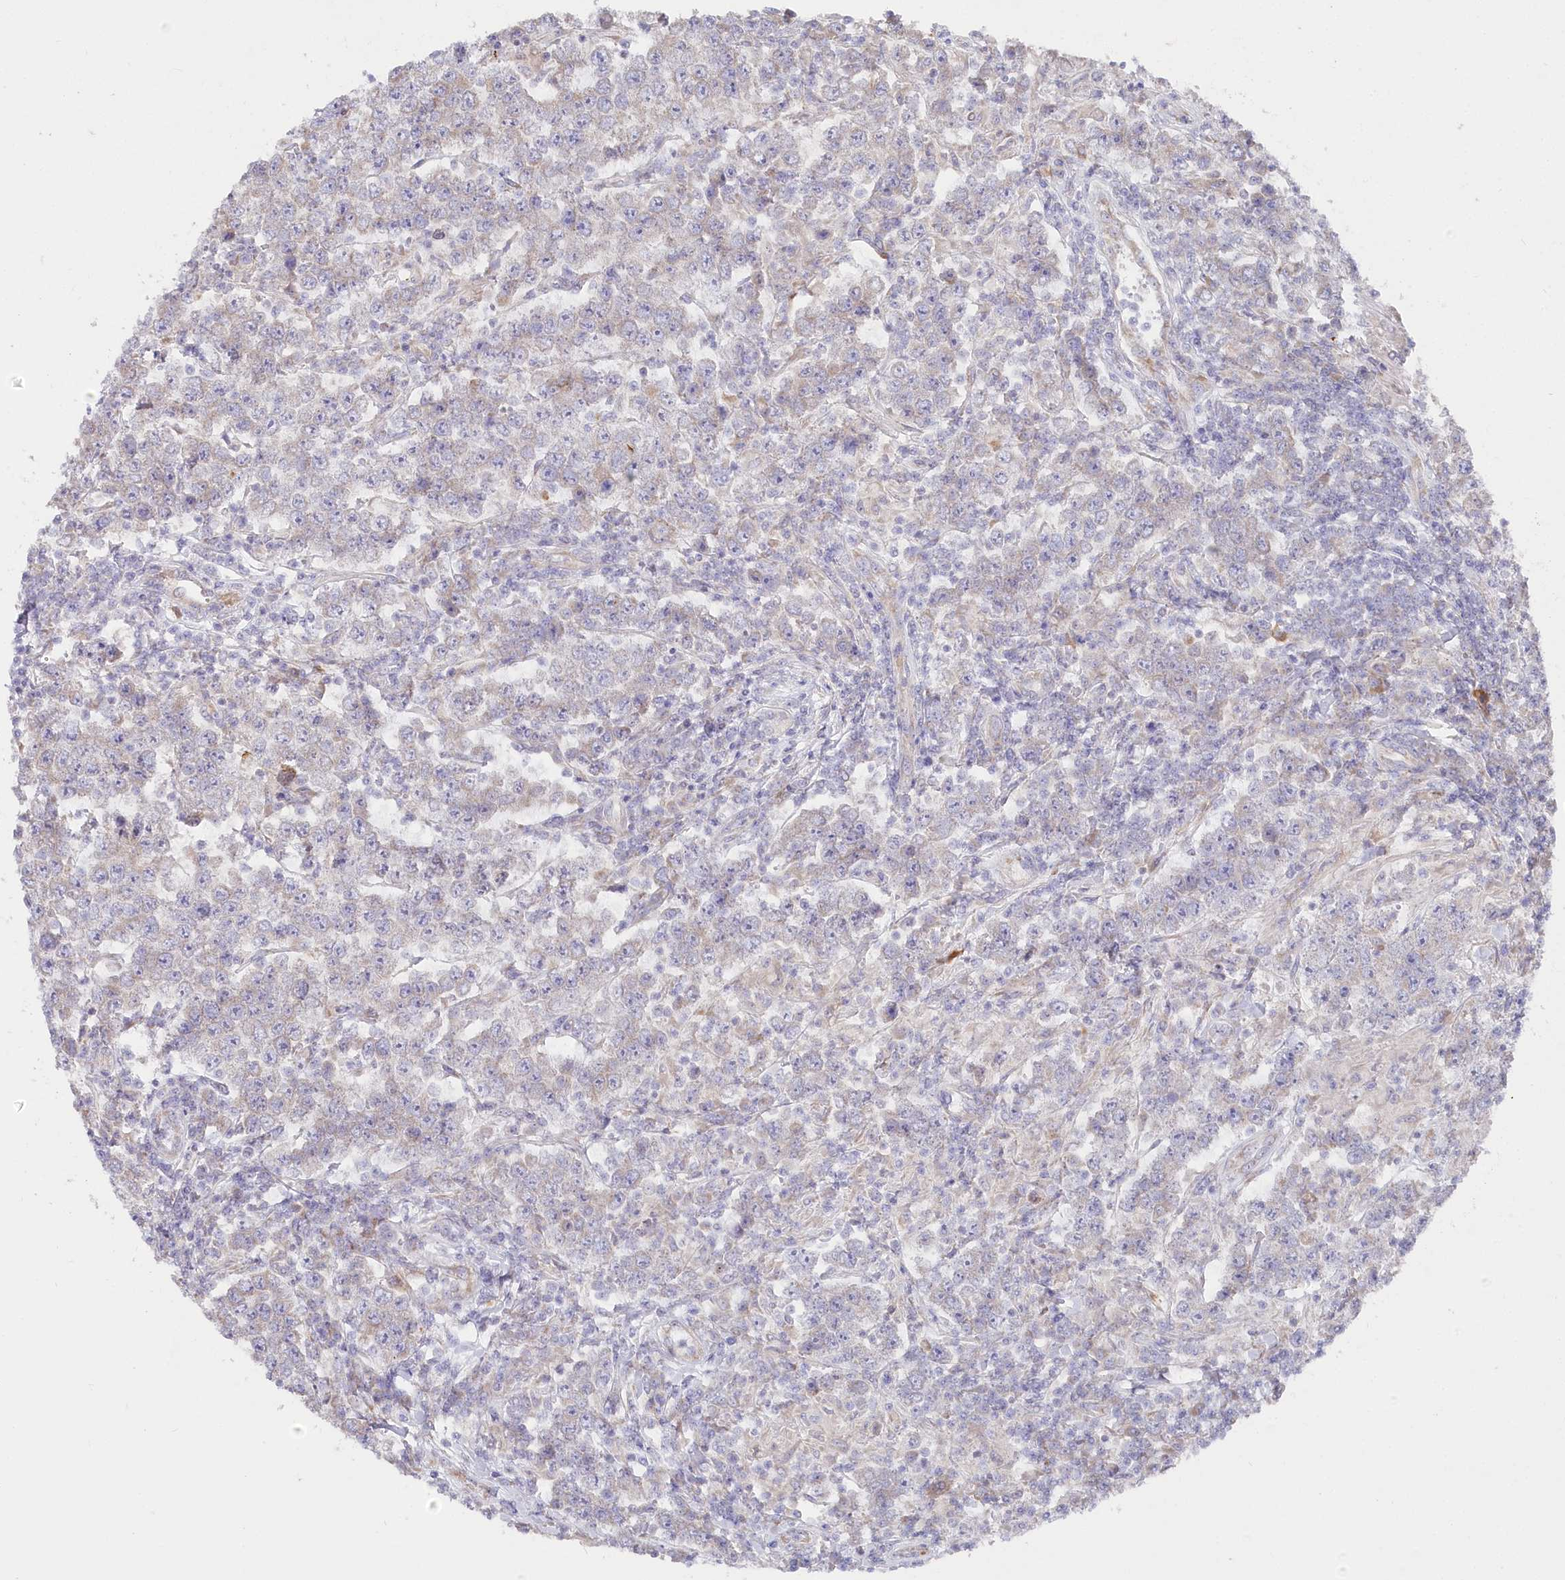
{"staining": {"intensity": "negative", "quantity": "none", "location": "none"}, "tissue": "testis cancer", "cell_type": "Tumor cells", "image_type": "cancer", "snomed": [{"axis": "morphology", "description": "Normal tissue, NOS"}, {"axis": "morphology", "description": "Urothelial carcinoma, High grade"}, {"axis": "morphology", "description": "Seminoma, NOS"}, {"axis": "morphology", "description": "Carcinoma, Embryonal, NOS"}, {"axis": "topography", "description": "Urinary bladder"}, {"axis": "topography", "description": "Testis"}], "caption": "IHC micrograph of neoplastic tissue: human seminoma (testis) stained with DAB (3,3'-diaminobenzidine) exhibits no significant protein positivity in tumor cells.", "gene": "POGLUT1", "patient": {"sex": "male", "age": 41}}